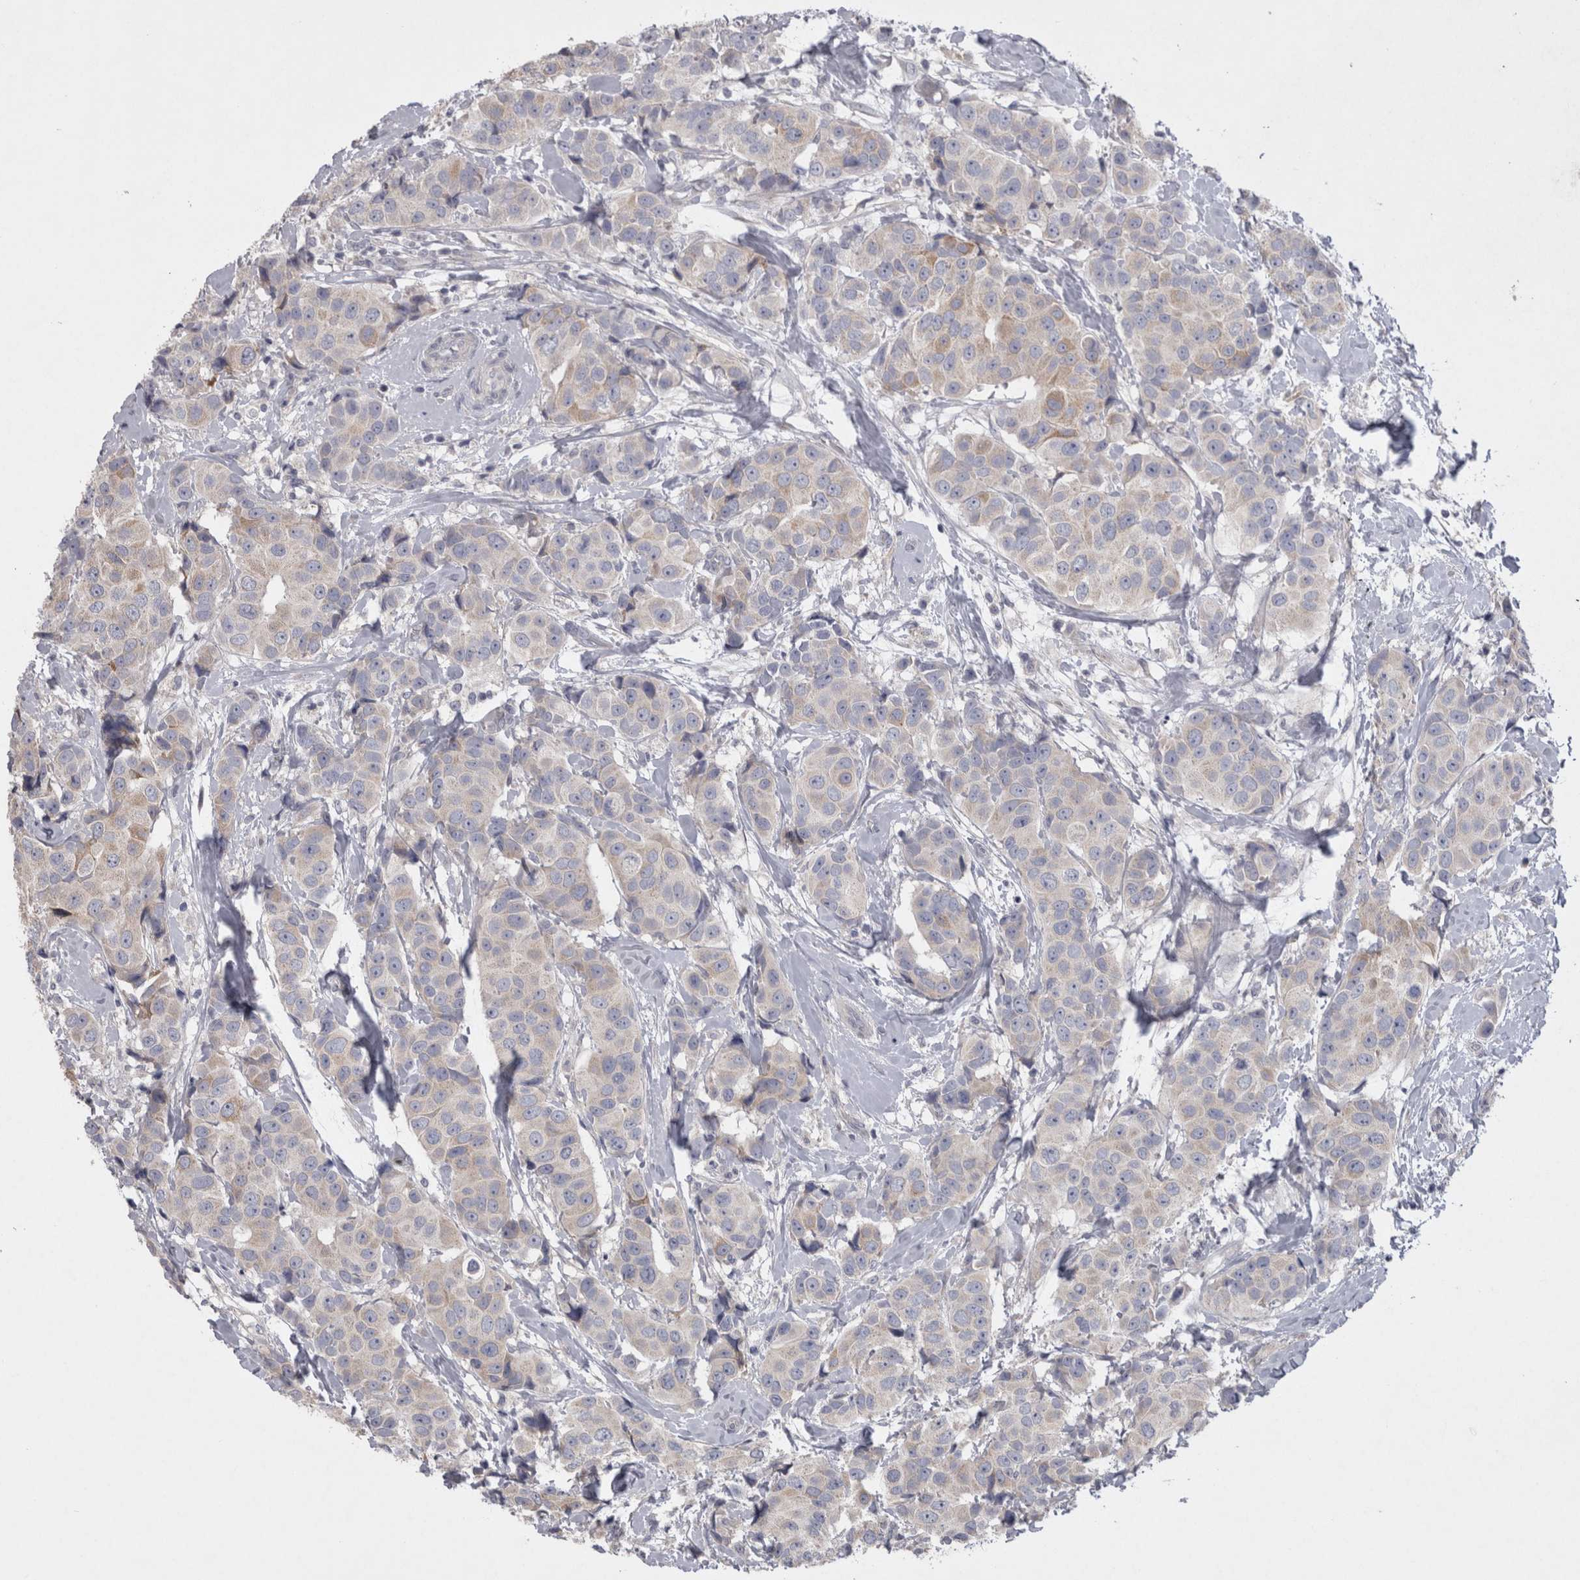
{"staining": {"intensity": "negative", "quantity": "none", "location": "none"}, "tissue": "breast cancer", "cell_type": "Tumor cells", "image_type": "cancer", "snomed": [{"axis": "morphology", "description": "Normal tissue, NOS"}, {"axis": "morphology", "description": "Duct carcinoma"}, {"axis": "topography", "description": "Breast"}], "caption": "A high-resolution histopathology image shows IHC staining of breast infiltrating ductal carcinoma, which exhibits no significant positivity in tumor cells.", "gene": "LRRC40", "patient": {"sex": "female", "age": 39}}